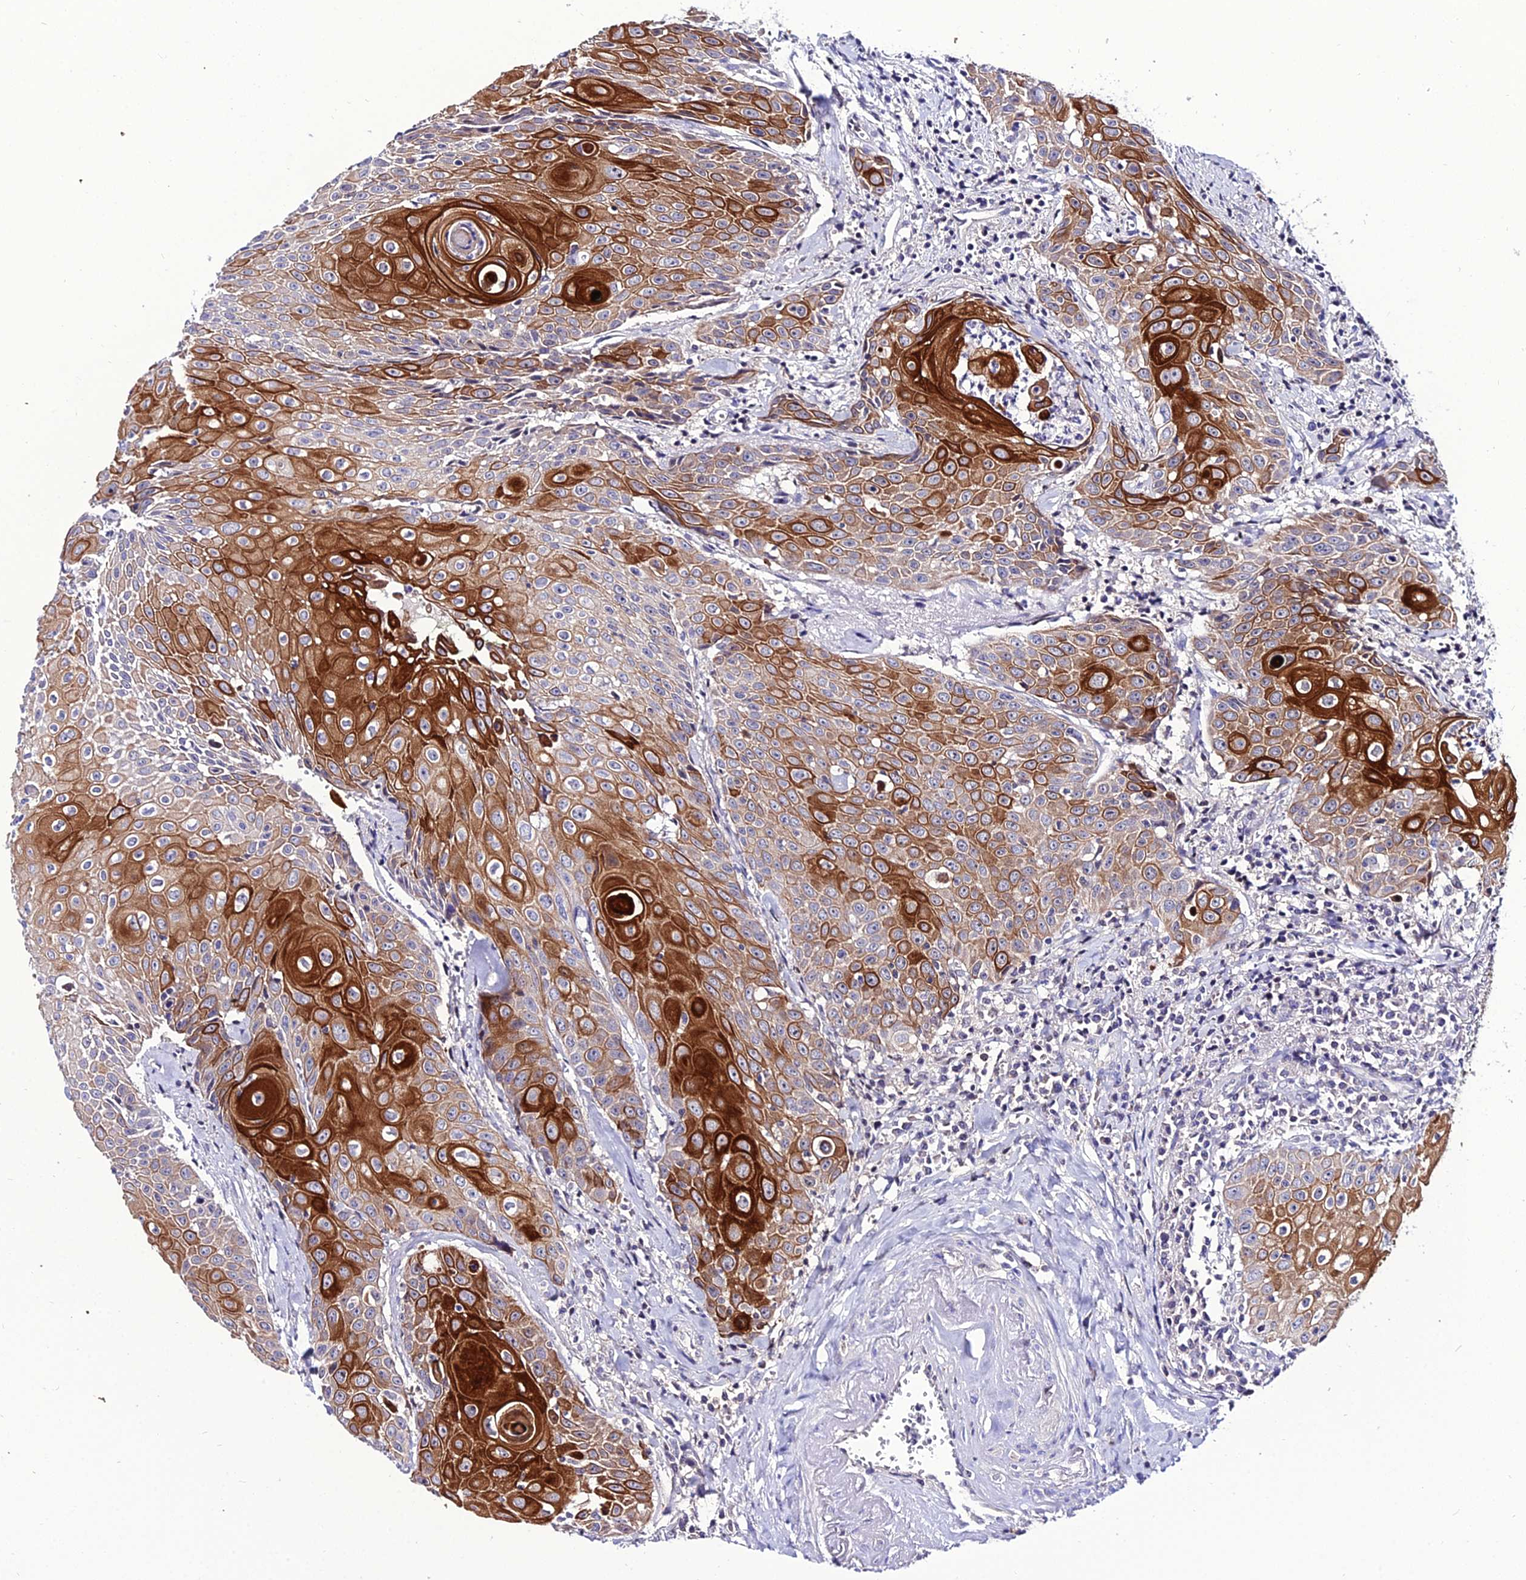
{"staining": {"intensity": "strong", "quantity": "25%-75%", "location": "cytoplasmic/membranous"}, "tissue": "head and neck cancer", "cell_type": "Tumor cells", "image_type": "cancer", "snomed": [{"axis": "morphology", "description": "Squamous cell carcinoma, NOS"}, {"axis": "topography", "description": "Oral tissue"}, {"axis": "topography", "description": "Head-Neck"}], "caption": "Human head and neck cancer (squamous cell carcinoma) stained with a brown dye exhibits strong cytoplasmic/membranous positive expression in about 25%-75% of tumor cells.", "gene": "SHQ1", "patient": {"sex": "female", "age": 82}}